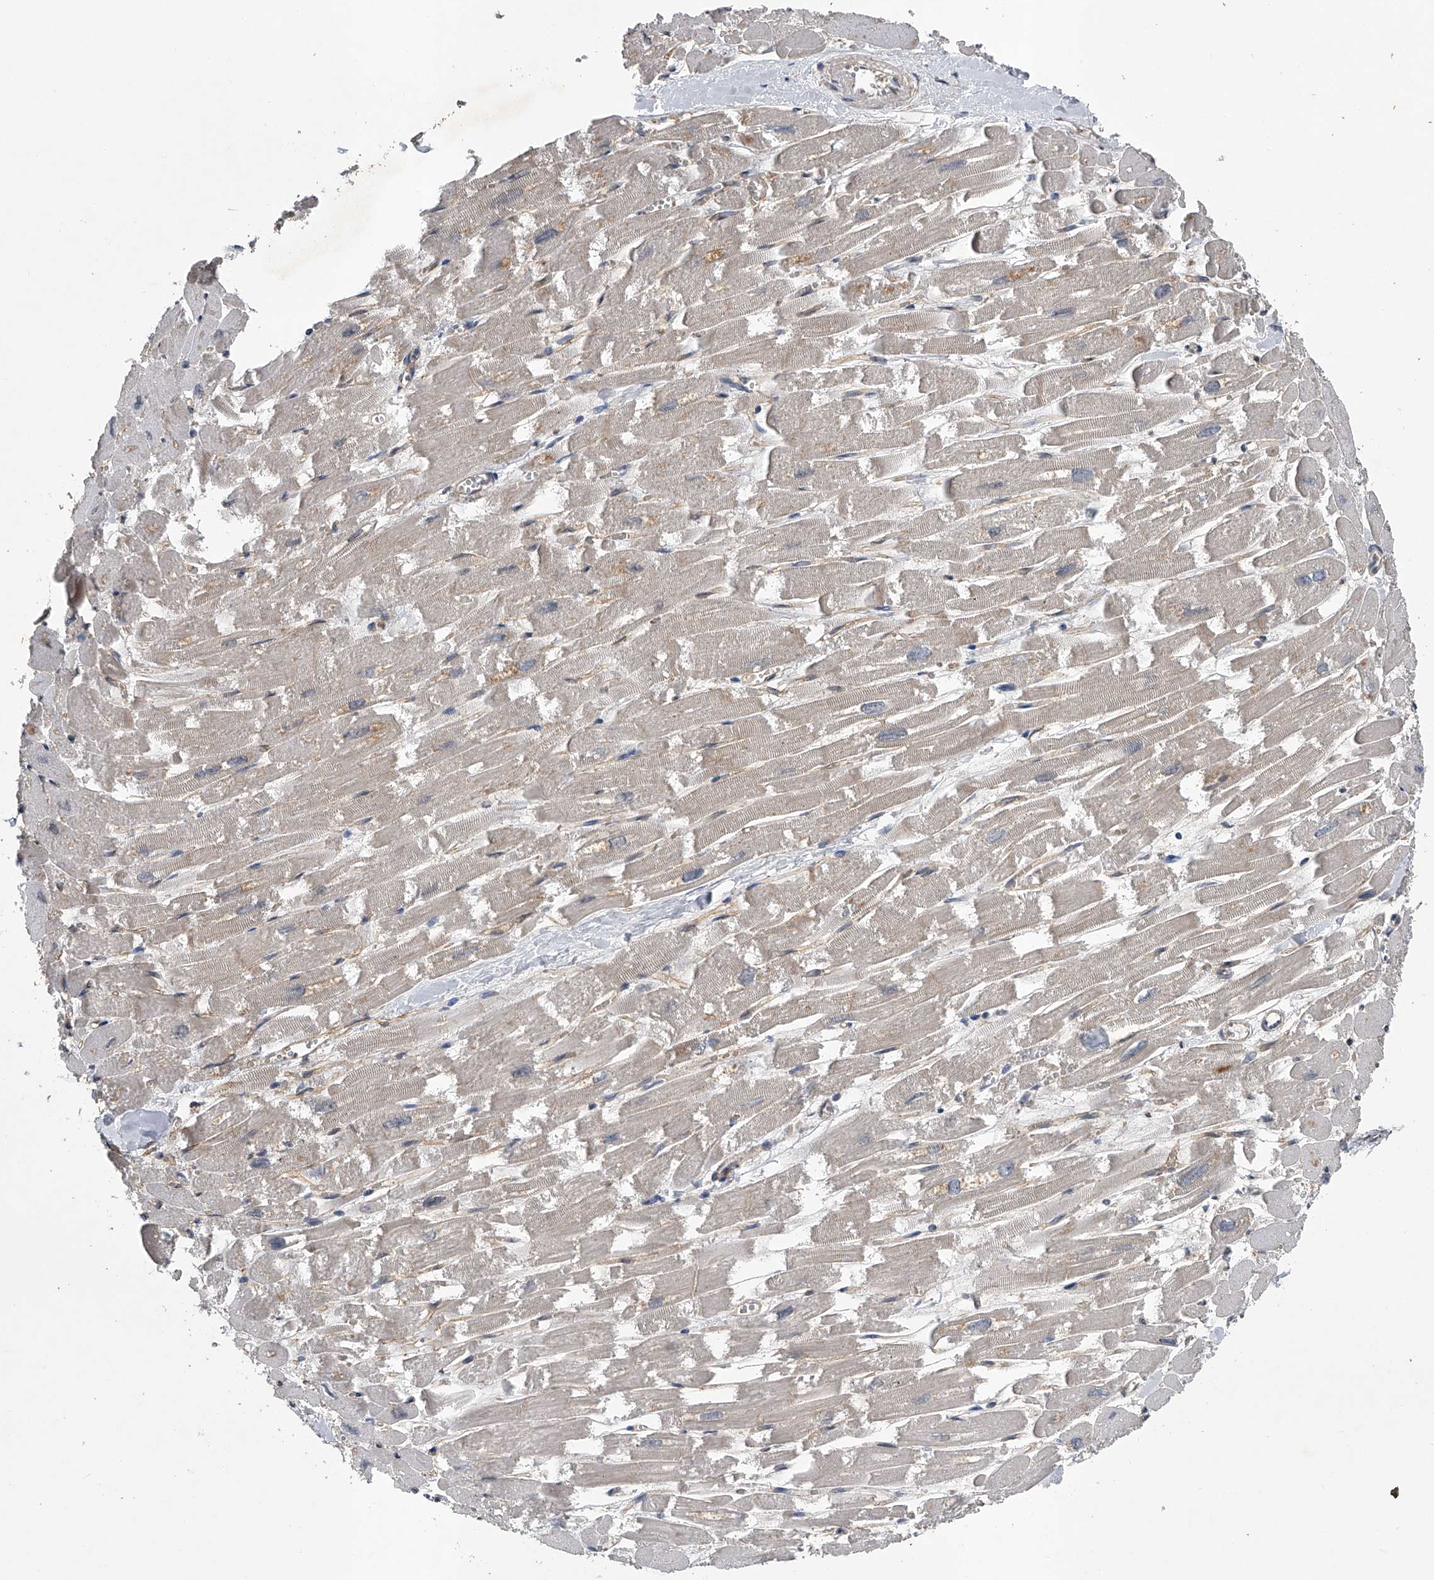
{"staining": {"intensity": "negative", "quantity": "none", "location": "none"}, "tissue": "heart muscle", "cell_type": "Cardiomyocytes", "image_type": "normal", "snomed": [{"axis": "morphology", "description": "Normal tissue, NOS"}, {"axis": "topography", "description": "Heart"}], "caption": "The immunohistochemistry (IHC) photomicrograph has no significant staining in cardiomyocytes of heart muscle. The staining is performed using DAB (3,3'-diaminobenzidine) brown chromogen with nuclei counter-stained in using hematoxylin.", "gene": "SLC12A8", "patient": {"sex": "male", "age": 54}}